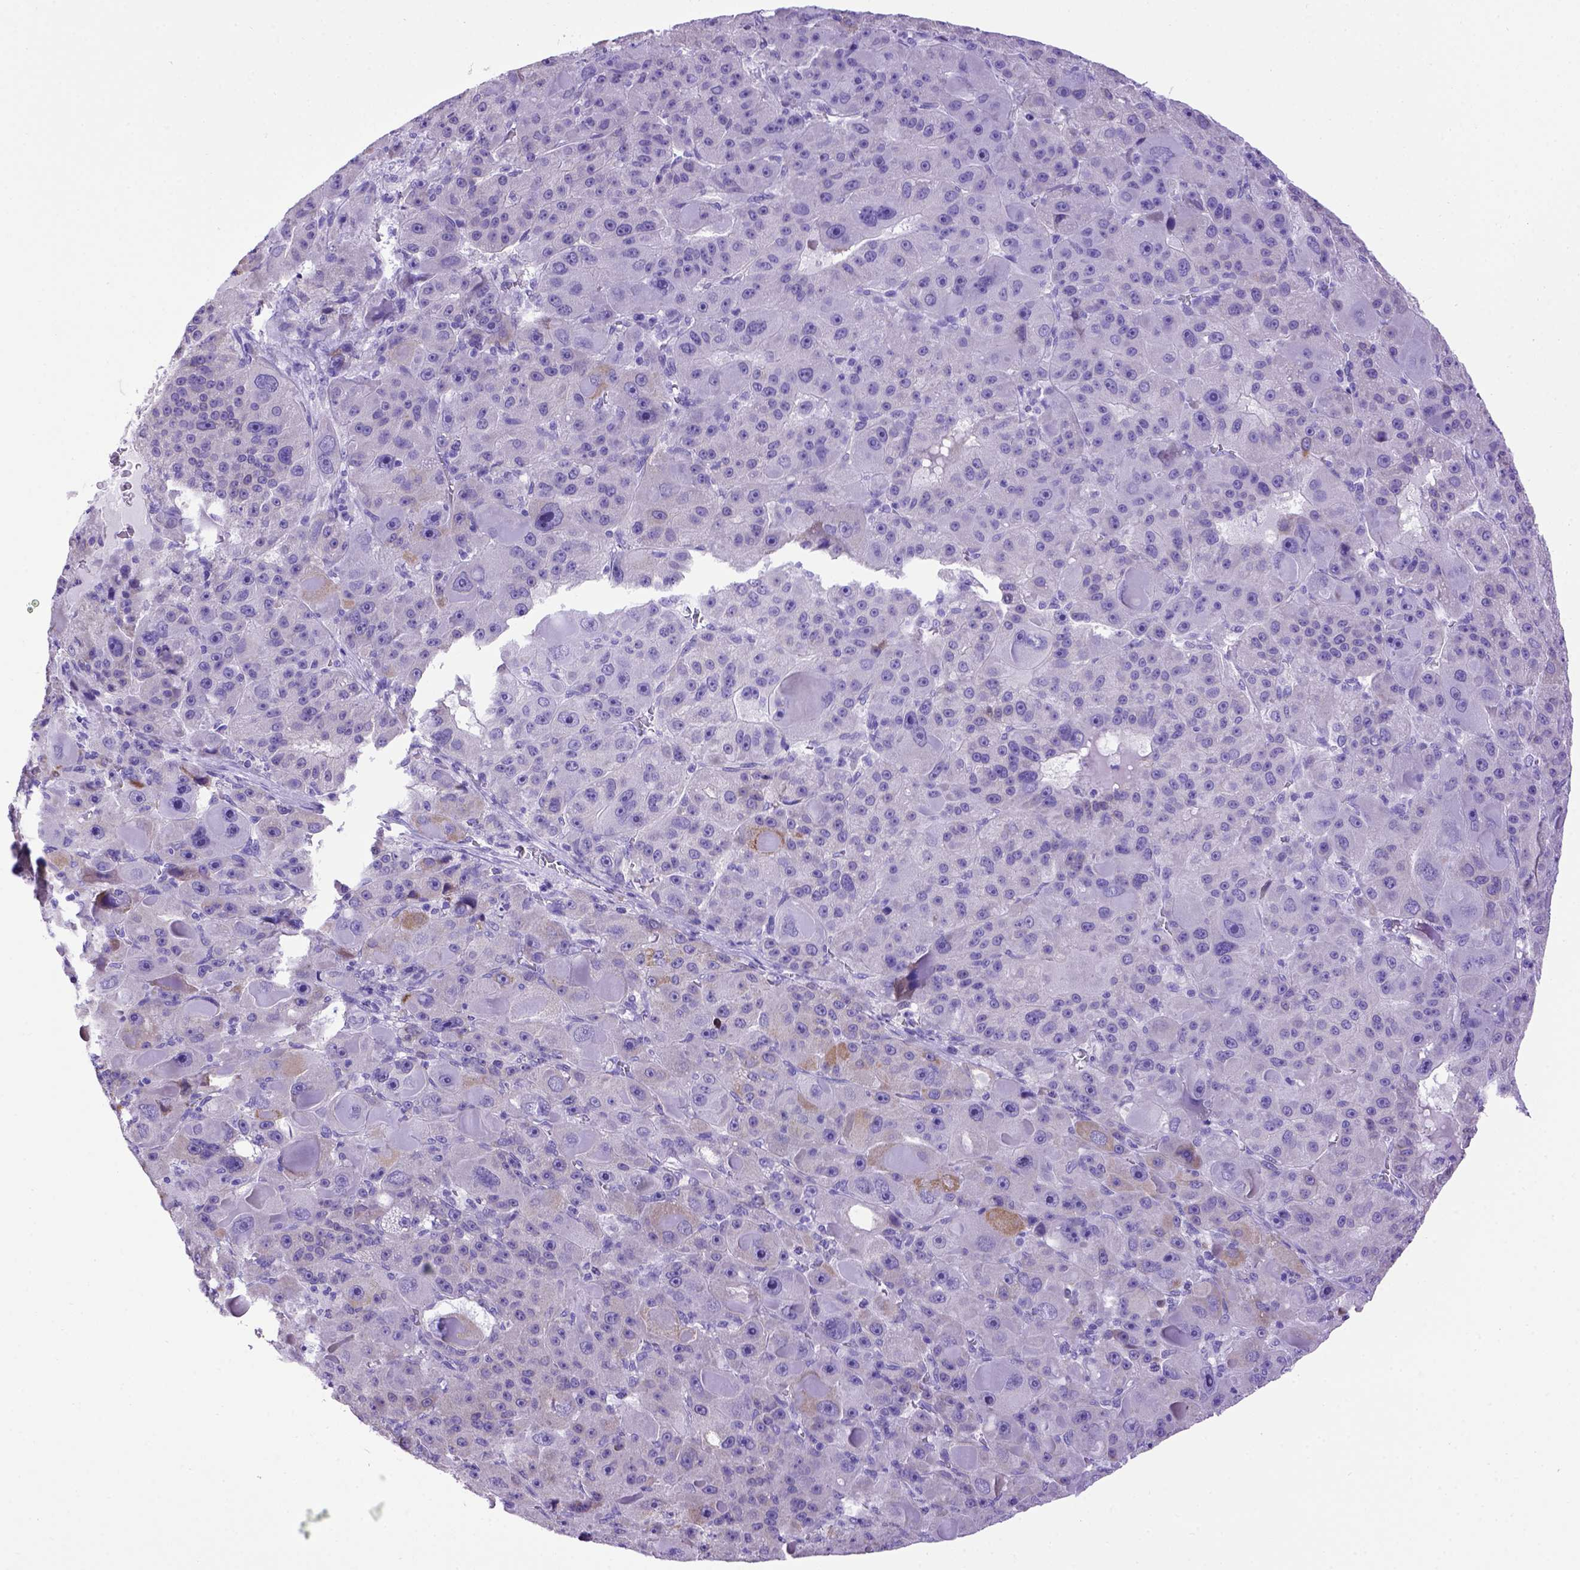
{"staining": {"intensity": "moderate", "quantity": "<25%", "location": "cytoplasmic/membranous"}, "tissue": "liver cancer", "cell_type": "Tumor cells", "image_type": "cancer", "snomed": [{"axis": "morphology", "description": "Carcinoma, Hepatocellular, NOS"}, {"axis": "topography", "description": "Liver"}], "caption": "Liver cancer tissue shows moderate cytoplasmic/membranous staining in about <25% of tumor cells", "gene": "ADAM12", "patient": {"sex": "male", "age": 76}}